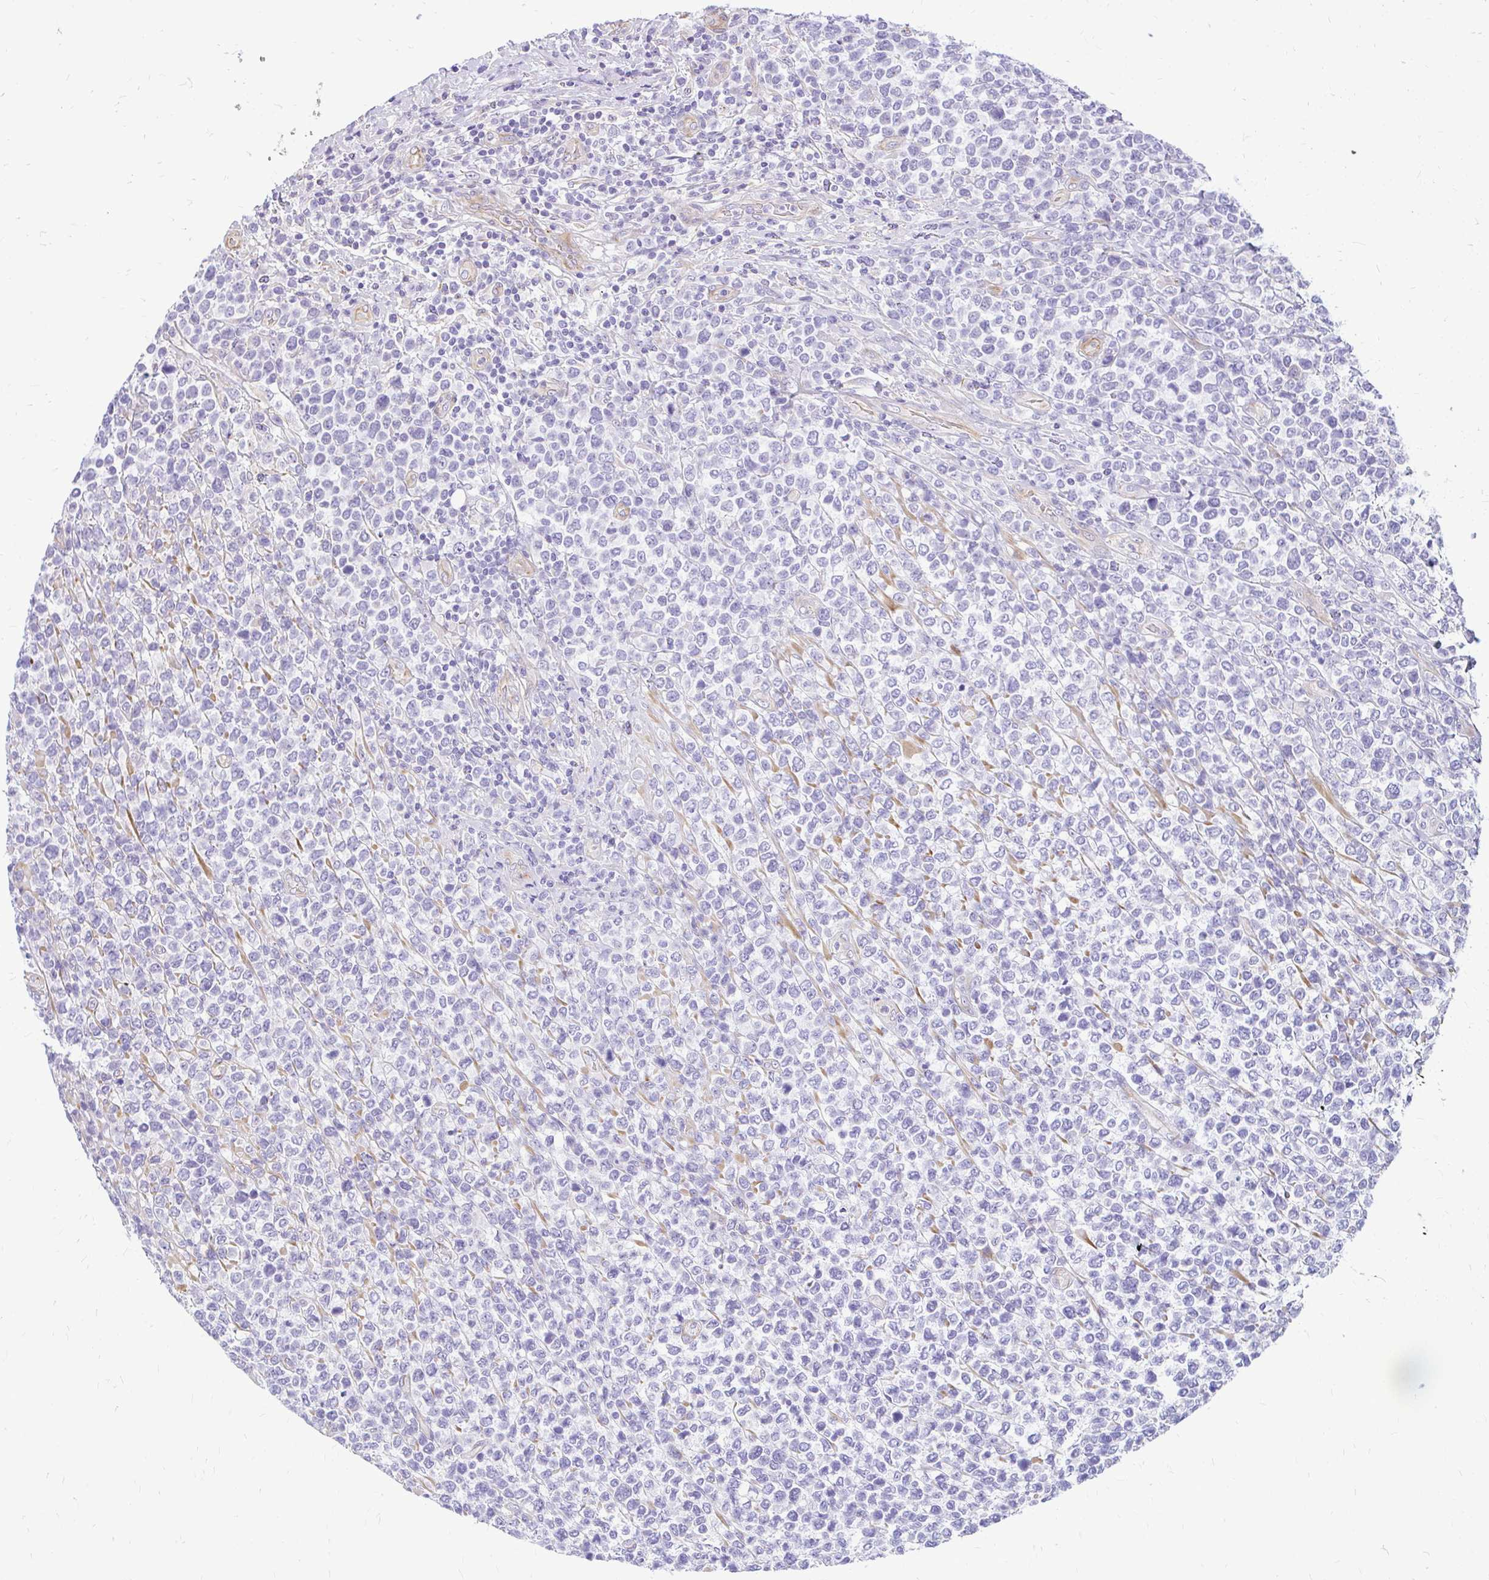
{"staining": {"intensity": "negative", "quantity": "none", "location": "none"}, "tissue": "lymphoma", "cell_type": "Tumor cells", "image_type": "cancer", "snomed": [{"axis": "morphology", "description": "Malignant lymphoma, non-Hodgkin's type, High grade"}, {"axis": "topography", "description": "Soft tissue"}], "caption": "Immunohistochemistry (IHC) of human high-grade malignant lymphoma, non-Hodgkin's type displays no expression in tumor cells.", "gene": "FAM83C", "patient": {"sex": "female", "age": 56}}